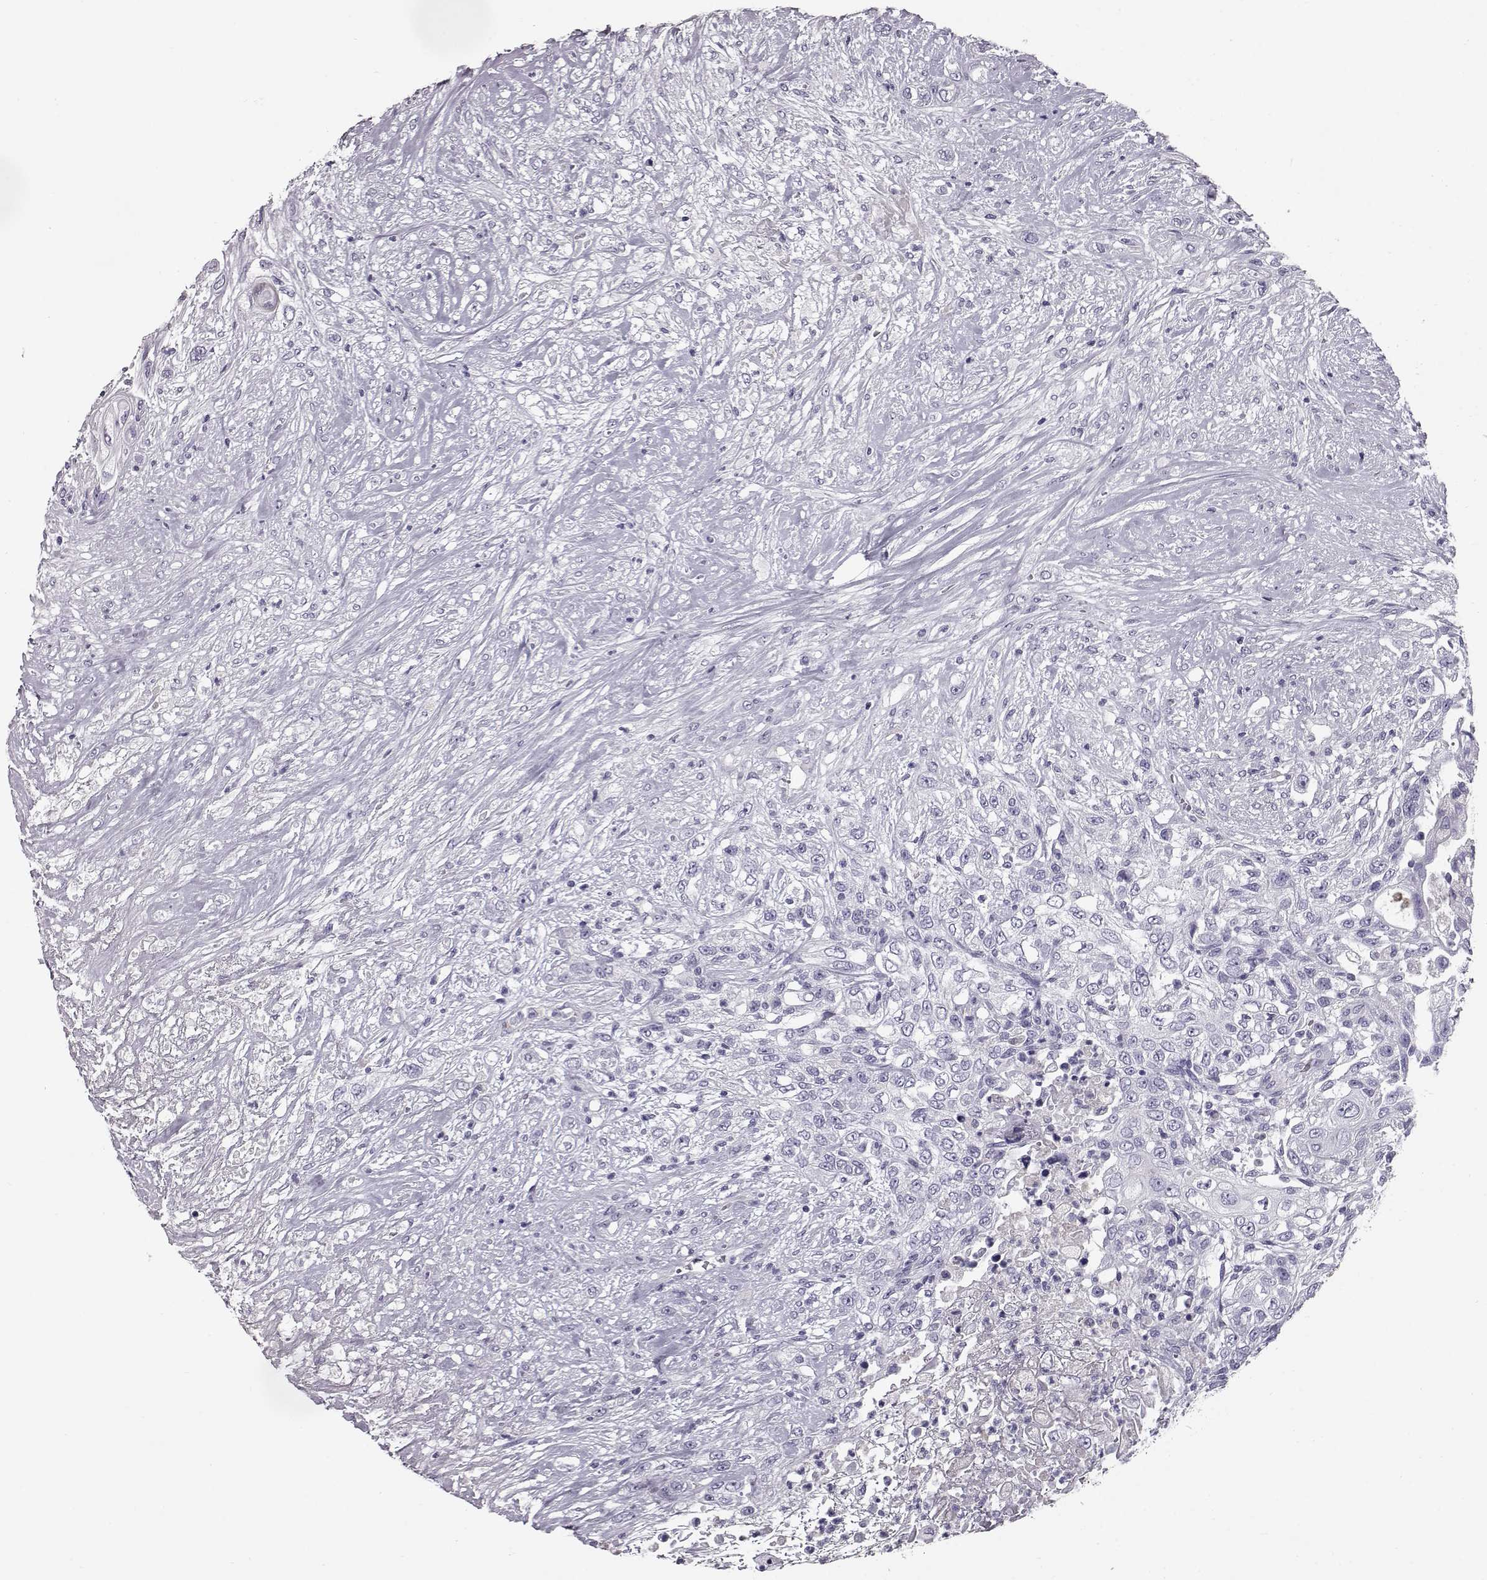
{"staining": {"intensity": "negative", "quantity": "none", "location": "none"}, "tissue": "urothelial cancer", "cell_type": "Tumor cells", "image_type": "cancer", "snomed": [{"axis": "morphology", "description": "Urothelial carcinoma, High grade"}, {"axis": "topography", "description": "Urinary bladder"}], "caption": "A high-resolution histopathology image shows IHC staining of urothelial cancer, which displays no significant positivity in tumor cells.", "gene": "CCL19", "patient": {"sex": "female", "age": 56}}